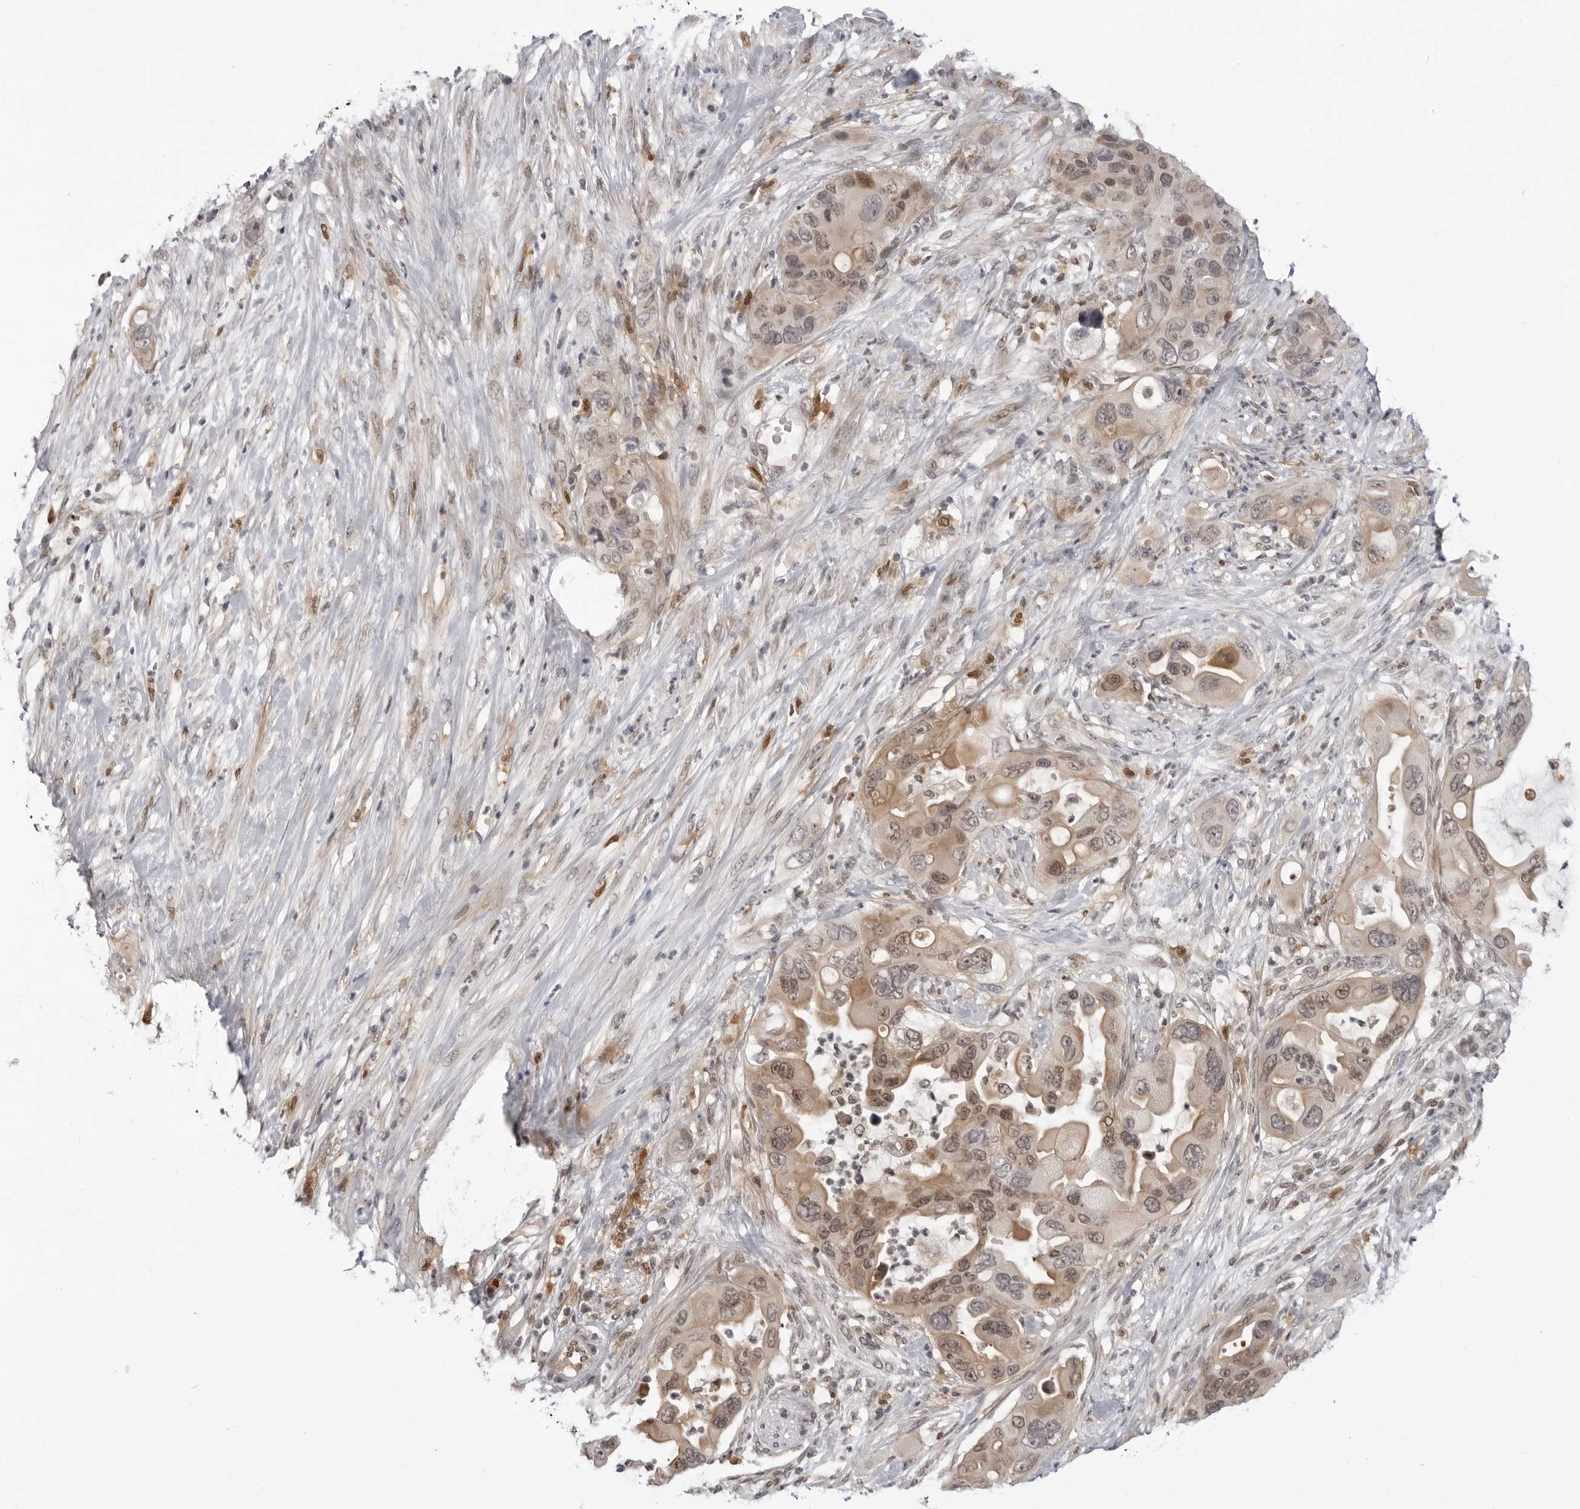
{"staining": {"intensity": "moderate", "quantity": ">75%", "location": "cytoplasmic/membranous,nuclear"}, "tissue": "pancreatic cancer", "cell_type": "Tumor cells", "image_type": "cancer", "snomed": [{"axis": "morphology", "description": "Adenocarcinoma, NOS"}, {"axis": "topography", "description": "Pancreas"}], "caption": "This is a photomicrograph of immunohistochemistry (IHC) staining of adenocarcinoma (pancreatic), which shows moderate expression in the cytoplasmic/membranous and nuclear of tumor cells.", "gene": "SRGAP2", "patient": {"sex": "female", "age": 71}}